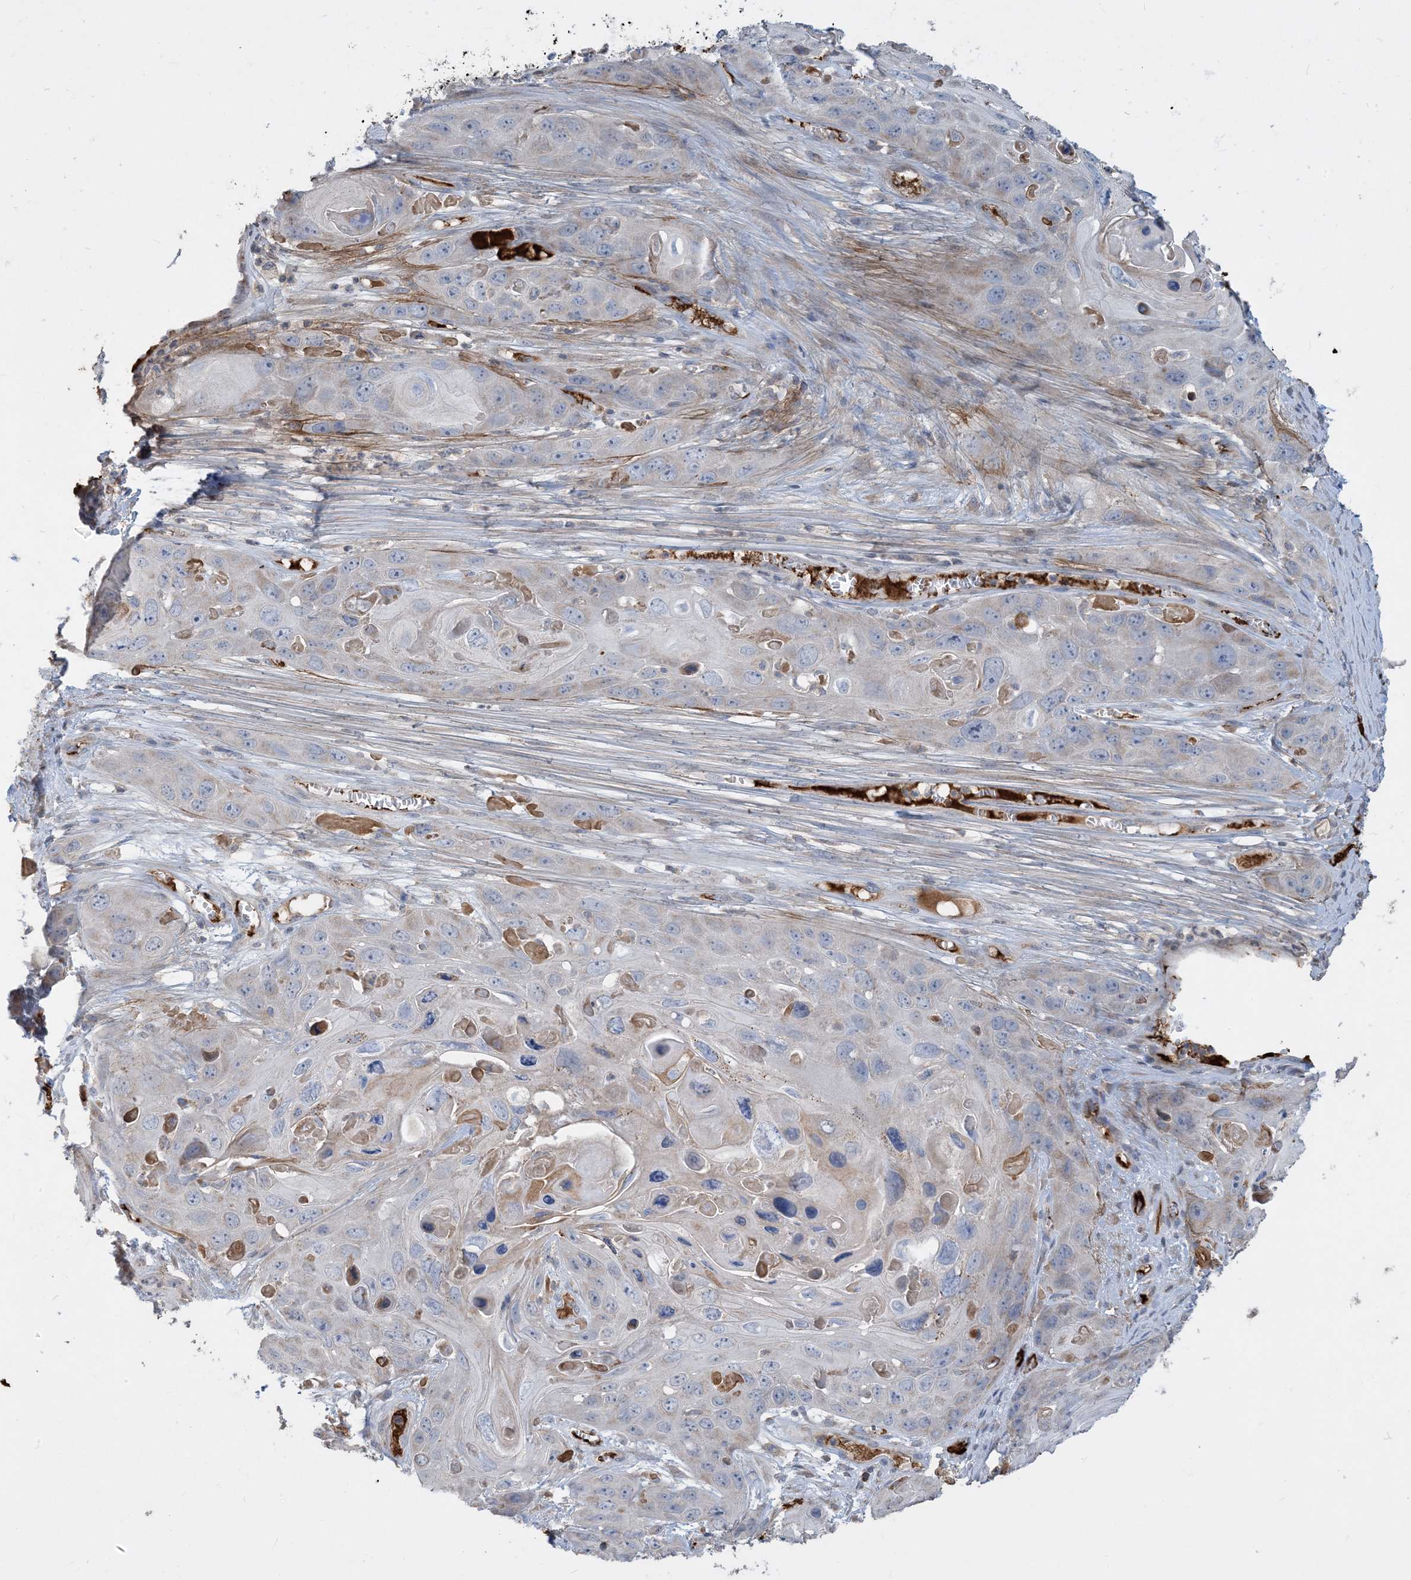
{"staining": {"intensity": "moderate", "quantity": "<25%", "location": "cytoplasmic/membranous"}, "tissue": "skin cancer", "cell_type": "Tumor cells", "image_type": "cancer", "snomed": [{"axis": "morphology", "description": "Squamous cell carcinoma, NOS"}, {"axis": "topography", "description": "Skin"}], "caption": "Protein staining by immunohistochemistry (IHC) demonstrates moderate cytoplasmic/membranous staining in approximately <25% of tumor cells in skin cancer (squamous cell carcinoma). (Stains: DAB in brown, nuclei in blue, Microscopy: brightfield microscopy at high magnification).", "gene": "ECHDC1", "patient": {"sex": "male", "age": 55}}